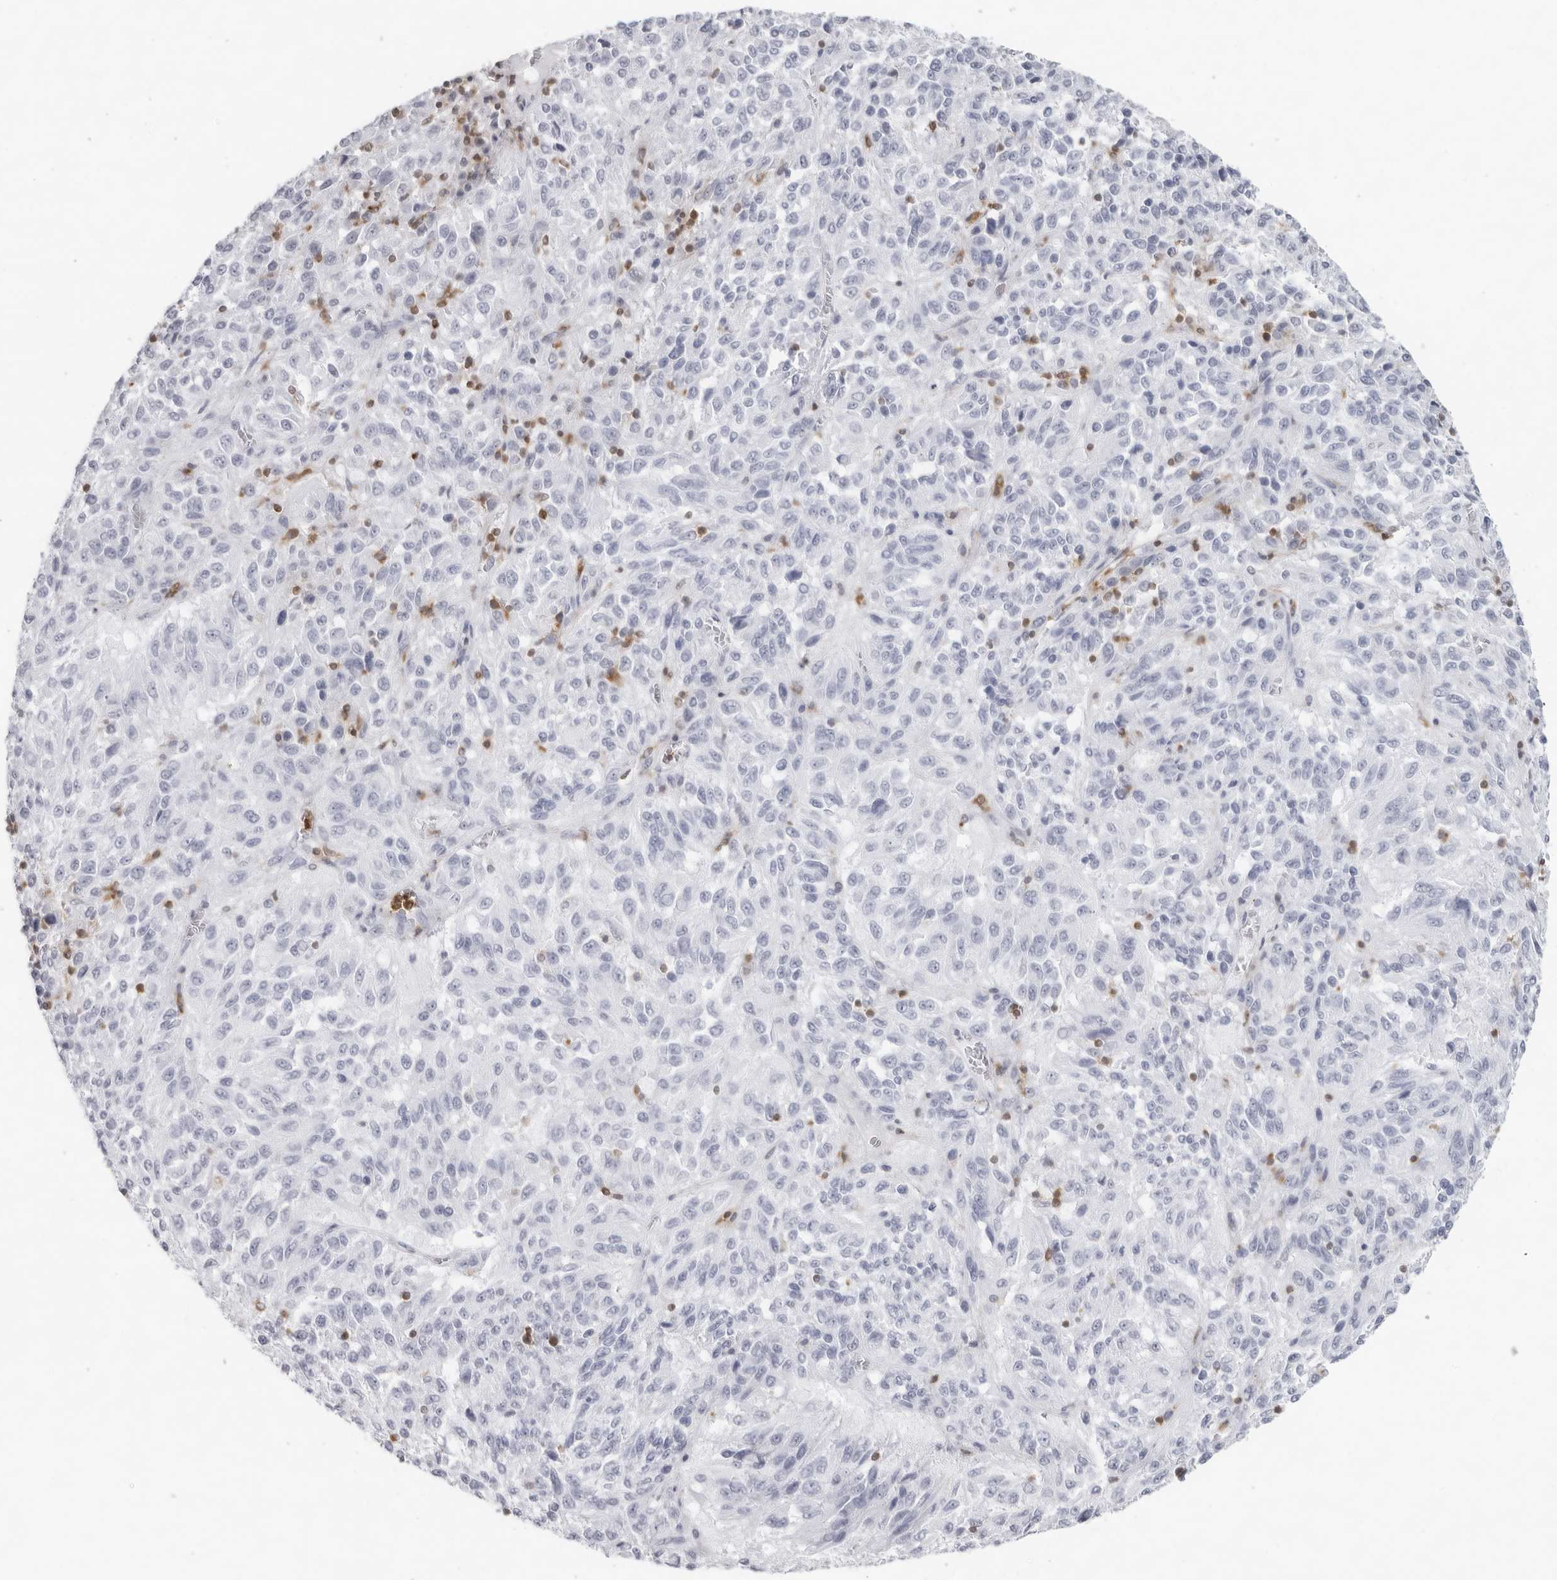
{"staining": {"intensity": "negative", "quantity": "none", "location": "none"}, "tissue": "melanoma", "cell_type": "Tumor cells", "image_type": "cancer", "snomed": [{"axis": "morphology", "description": "Malignant melanoma, Metastatic site"}, {"axis": "topography", "description": "Lung"}], "caption": "High magnification brightfield microscopy of malignant melanoma (metastatic site) stained with DAB (brown) and counterstained with hematoxylin (blue): tumor cells show no significant expression. The staining is performed using DAB (3,3'-diaminobenzidine) brown chromogen with nuclei counter-stained in using hematoxylin.", "gene": "FMNL1", "patient": {"sex": "male", "age": 64}}